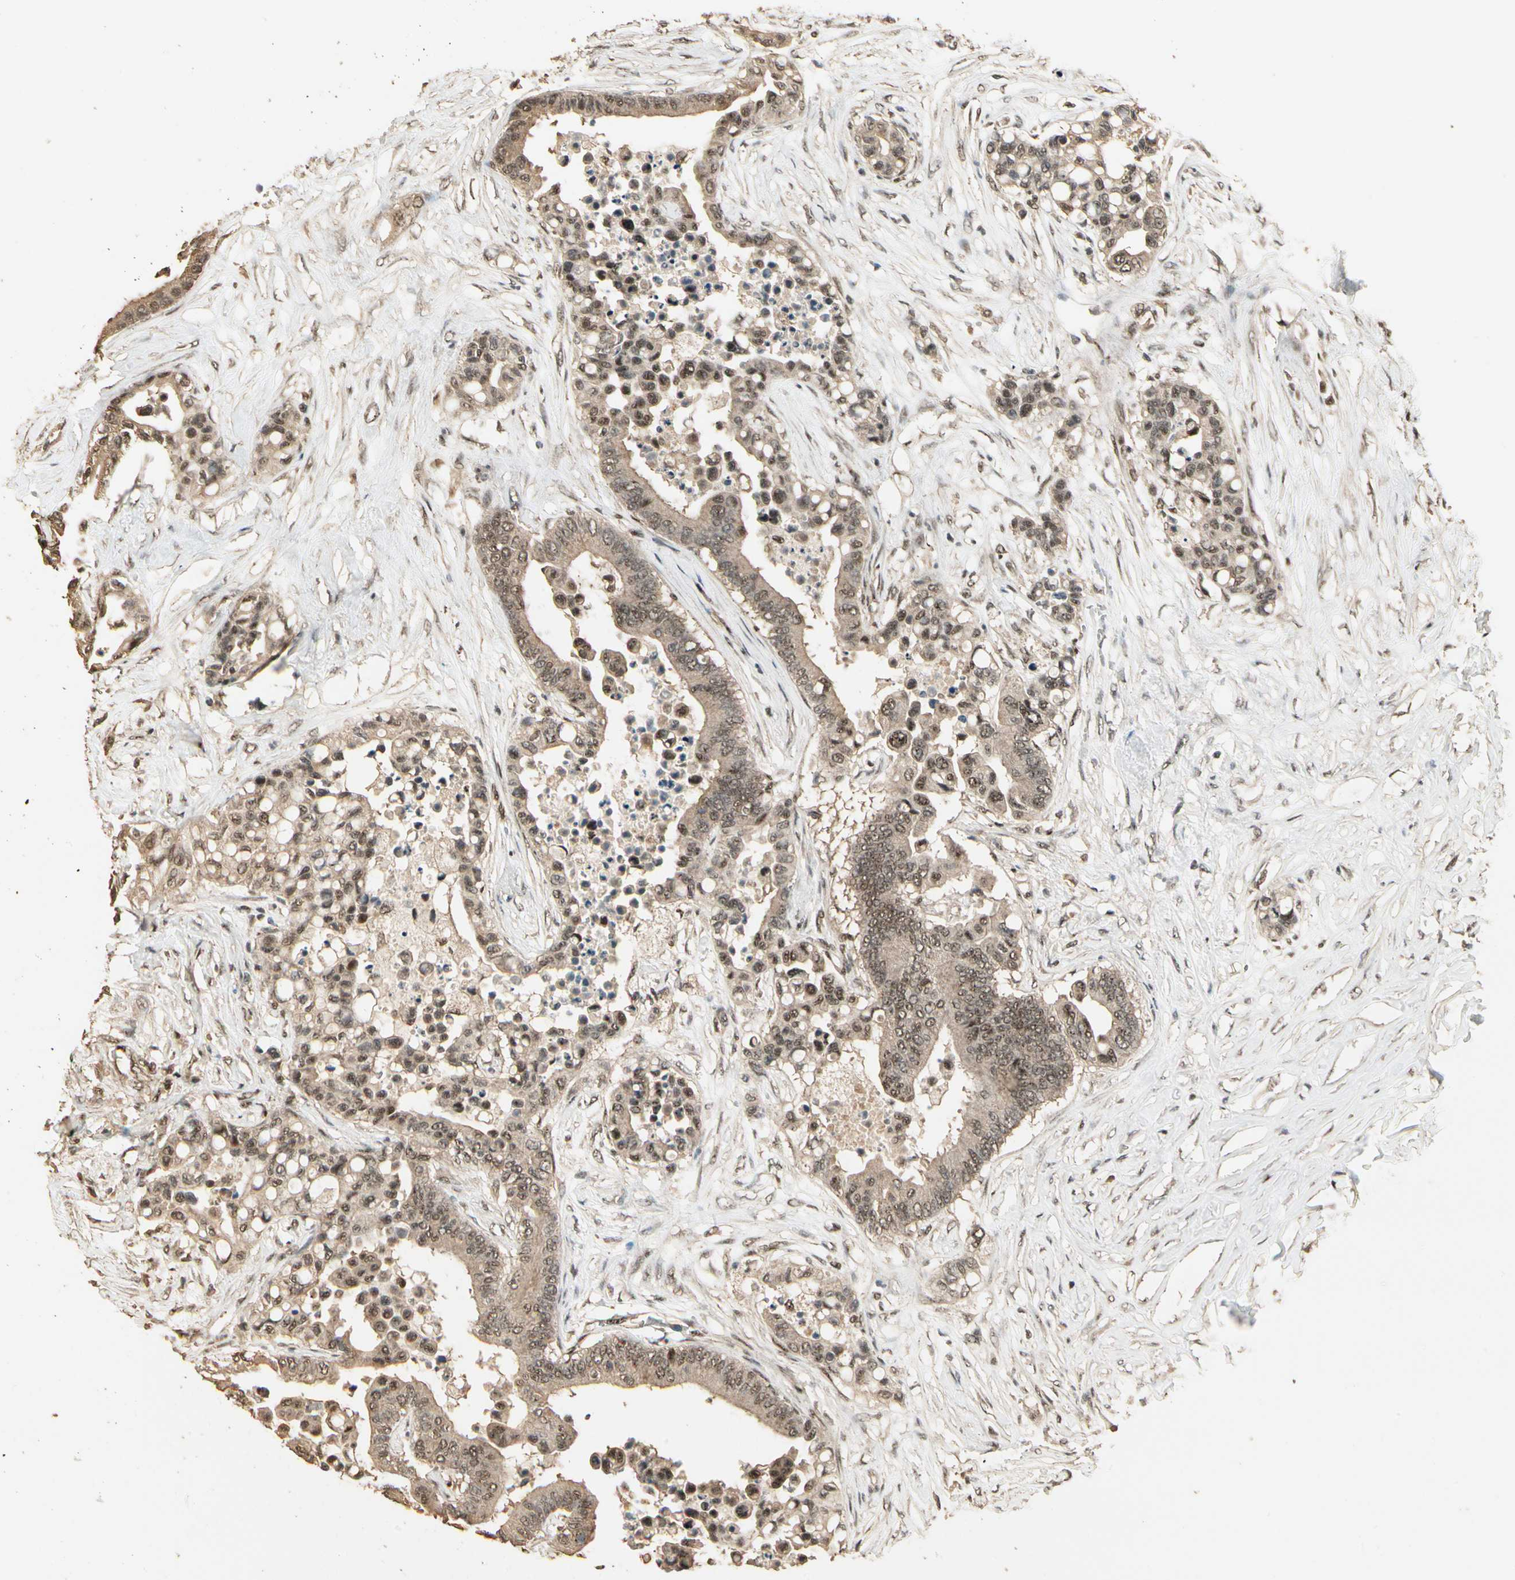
{"staining": {"intensity": "moderate", "quantity": ">75%", "location": "nuclear"}, "tissue": "colorectal cancer", "cell_type": "Tumor cells", "image_type": "cancer", "snomed": [{"axis": "morphology", "description": "Normal tissue, NOS"}, {"axis": "morphology", "description": "Adenocarcinoma, NOS"}, {"axis": "topography", "description": "Colon"}], "caption": "IHC (DAB (3,3'-diaminobenzidine)) staining of adenocarcinoma (colorectal) displays moderate nuclear protein expression in approximately >75% of tumor cells.", "gene": "RBM25", "patient": {"sex": "male", "age": 82}}